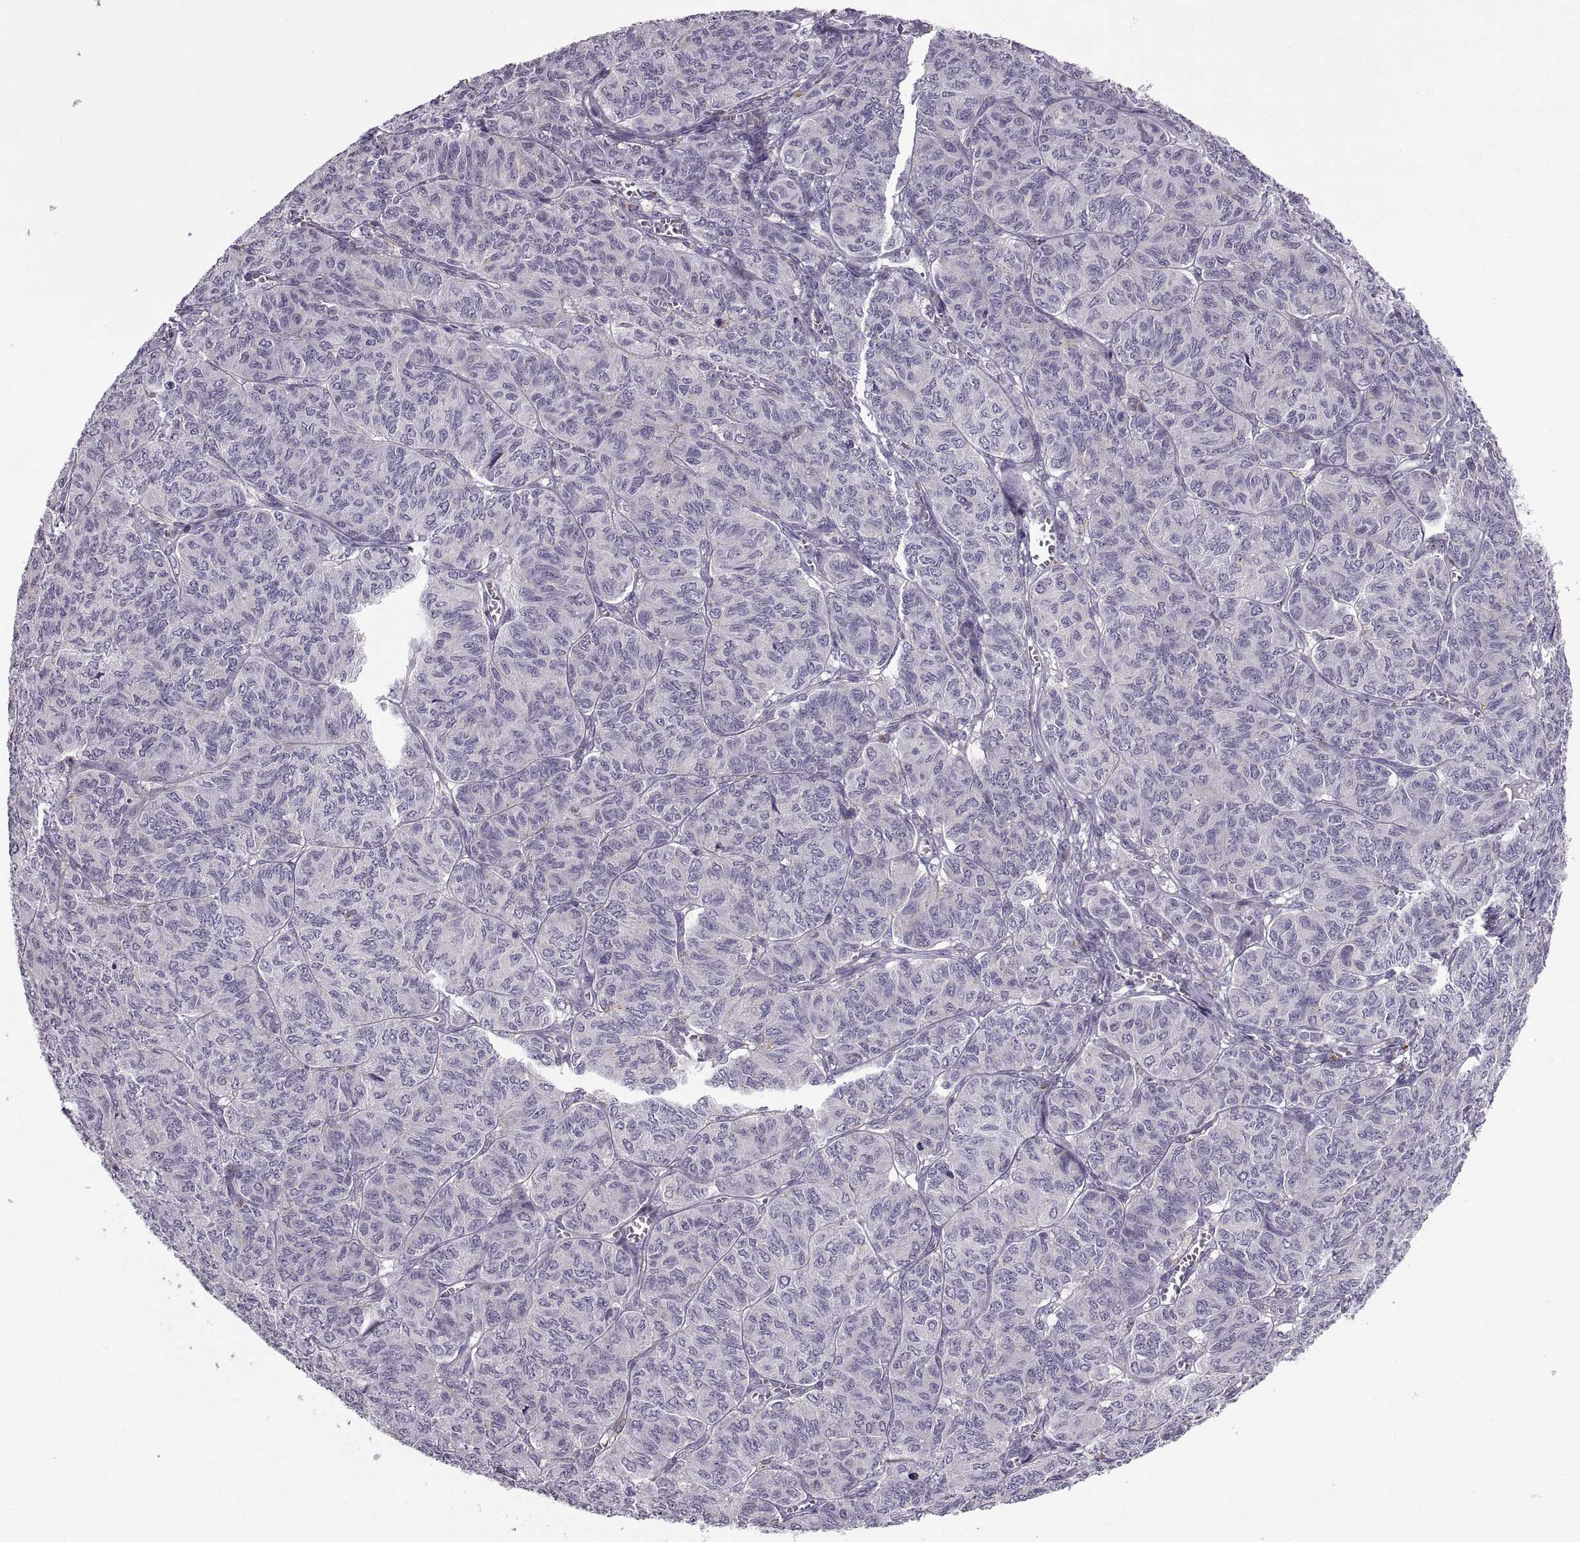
{"staining": {"intensity": "negative", "quantity": "none", "location": "none"}, "tissue": "ovarian cancer", "cell_type": "Tumor cells", "image_type": "cancer", "snomed": [{"axis": "morphology", "description": "Carcinoma, endometroid"}, {"axis": "topography", "description": "Ovary"}], "caption": "Immunohistochemistry (IHC) of human endometroid carcinoma (ovarian) shows no positivity in tumor cells. Brightfield microscopy of immunohistochemistry (IHC) stained with DAB (brown) and hematoxylin (blue), captured at high magnification.", "gene": "CALCR", "patient": {"sex": "female", "age": 80}}